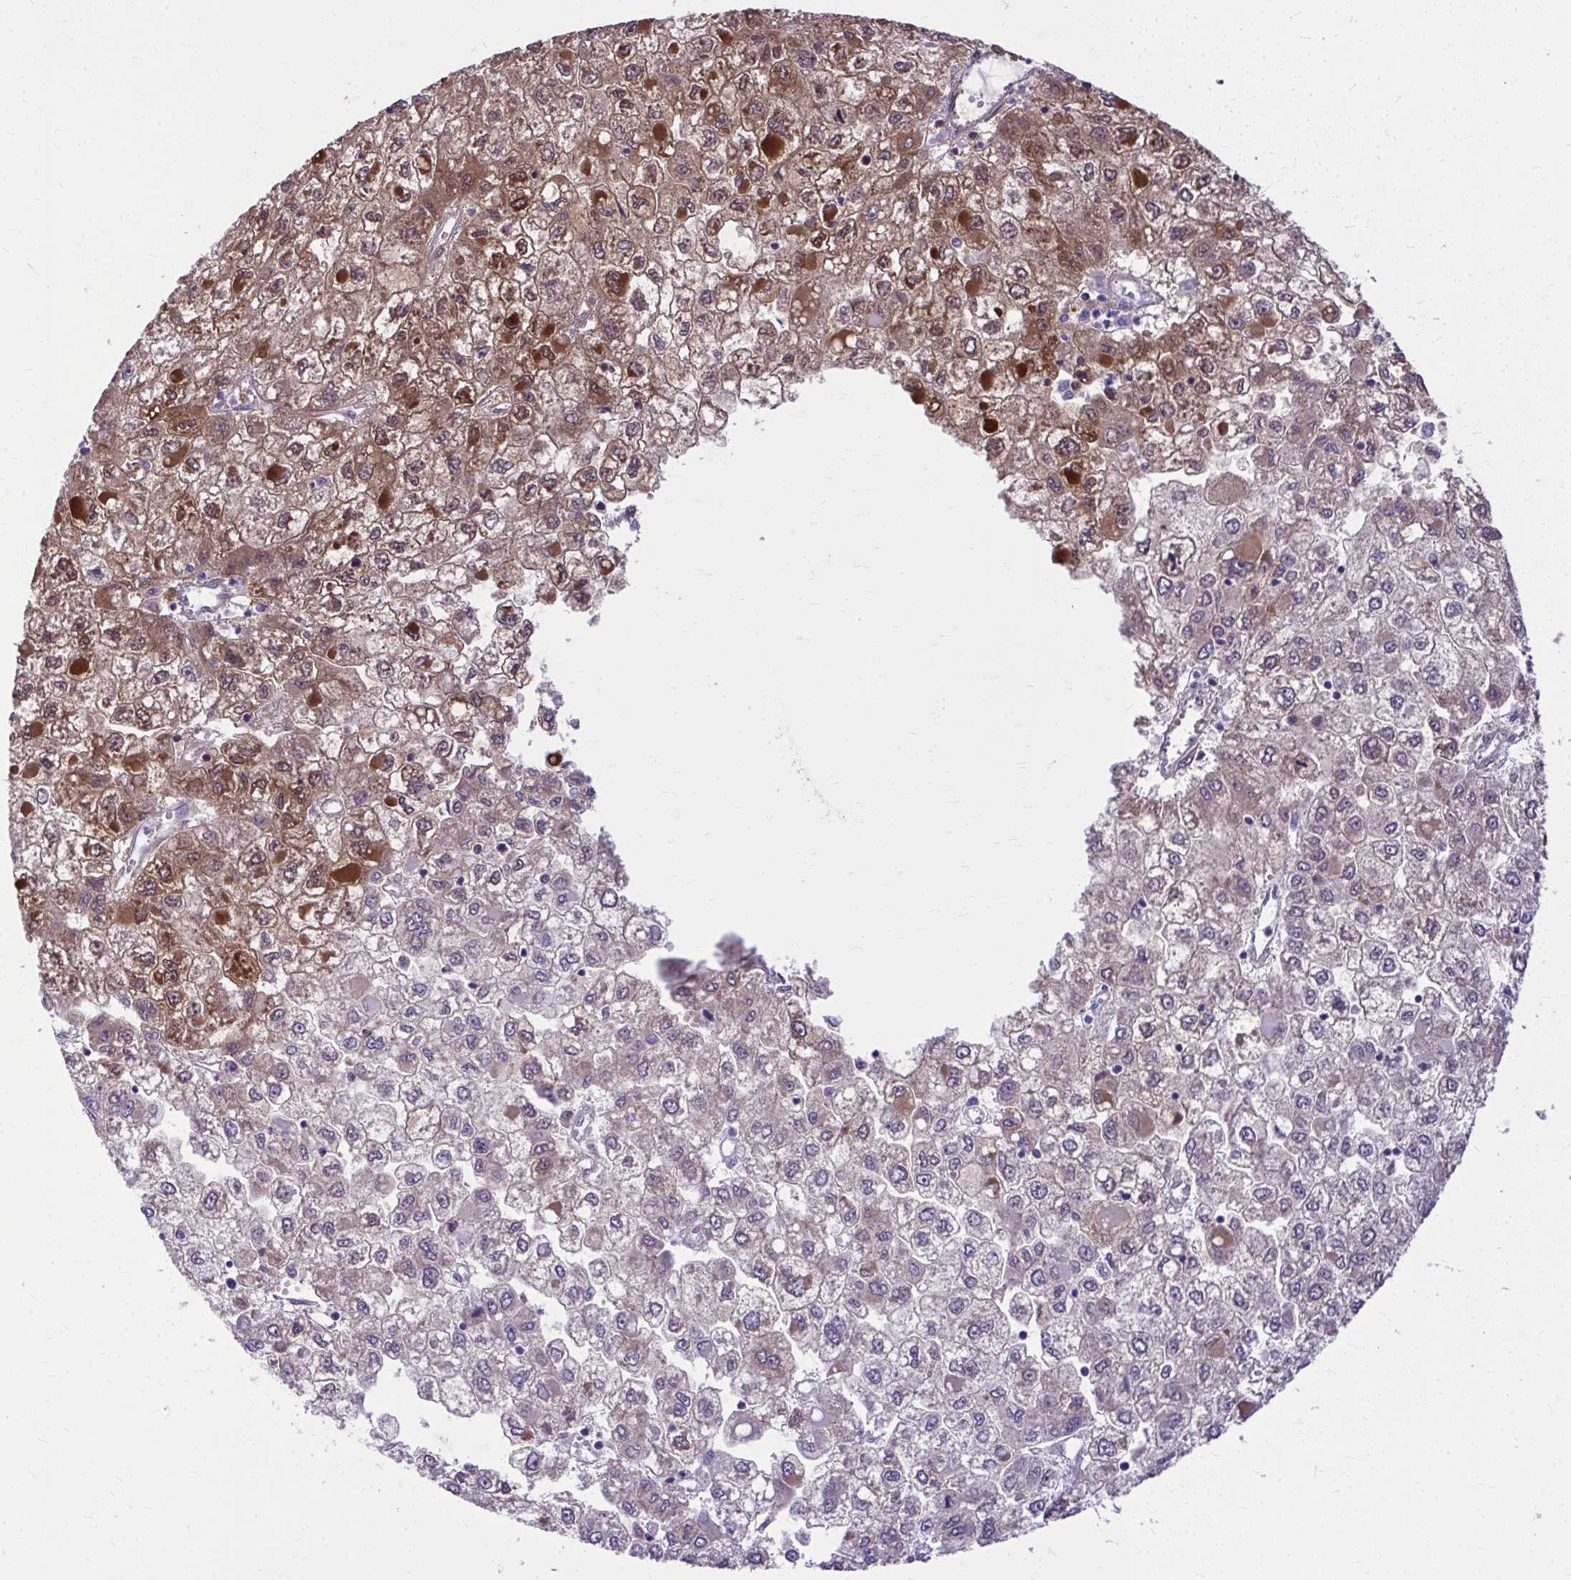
{"staining": {"intensity": "moderate", "quantity": ">75%", "location": "cytoplasmic/membranous"}, "tissue": "liver cancer", "cell_type": "Tumor cells", "image_type": "cancer", "snomed": [{"axis": "morphology", "description": "Carcinoma, Hepatocellular, NOS"}, {"axis": "topography", "description": "Liver"}], "caption": "Moderate cytoplasmic/membranous expression for a protein is present in about >75% of tumor cells of liver hepatocellular carcinoma using IHC.", "gene": "NNMT", "patient": {"sex": "male", "age": 40}}